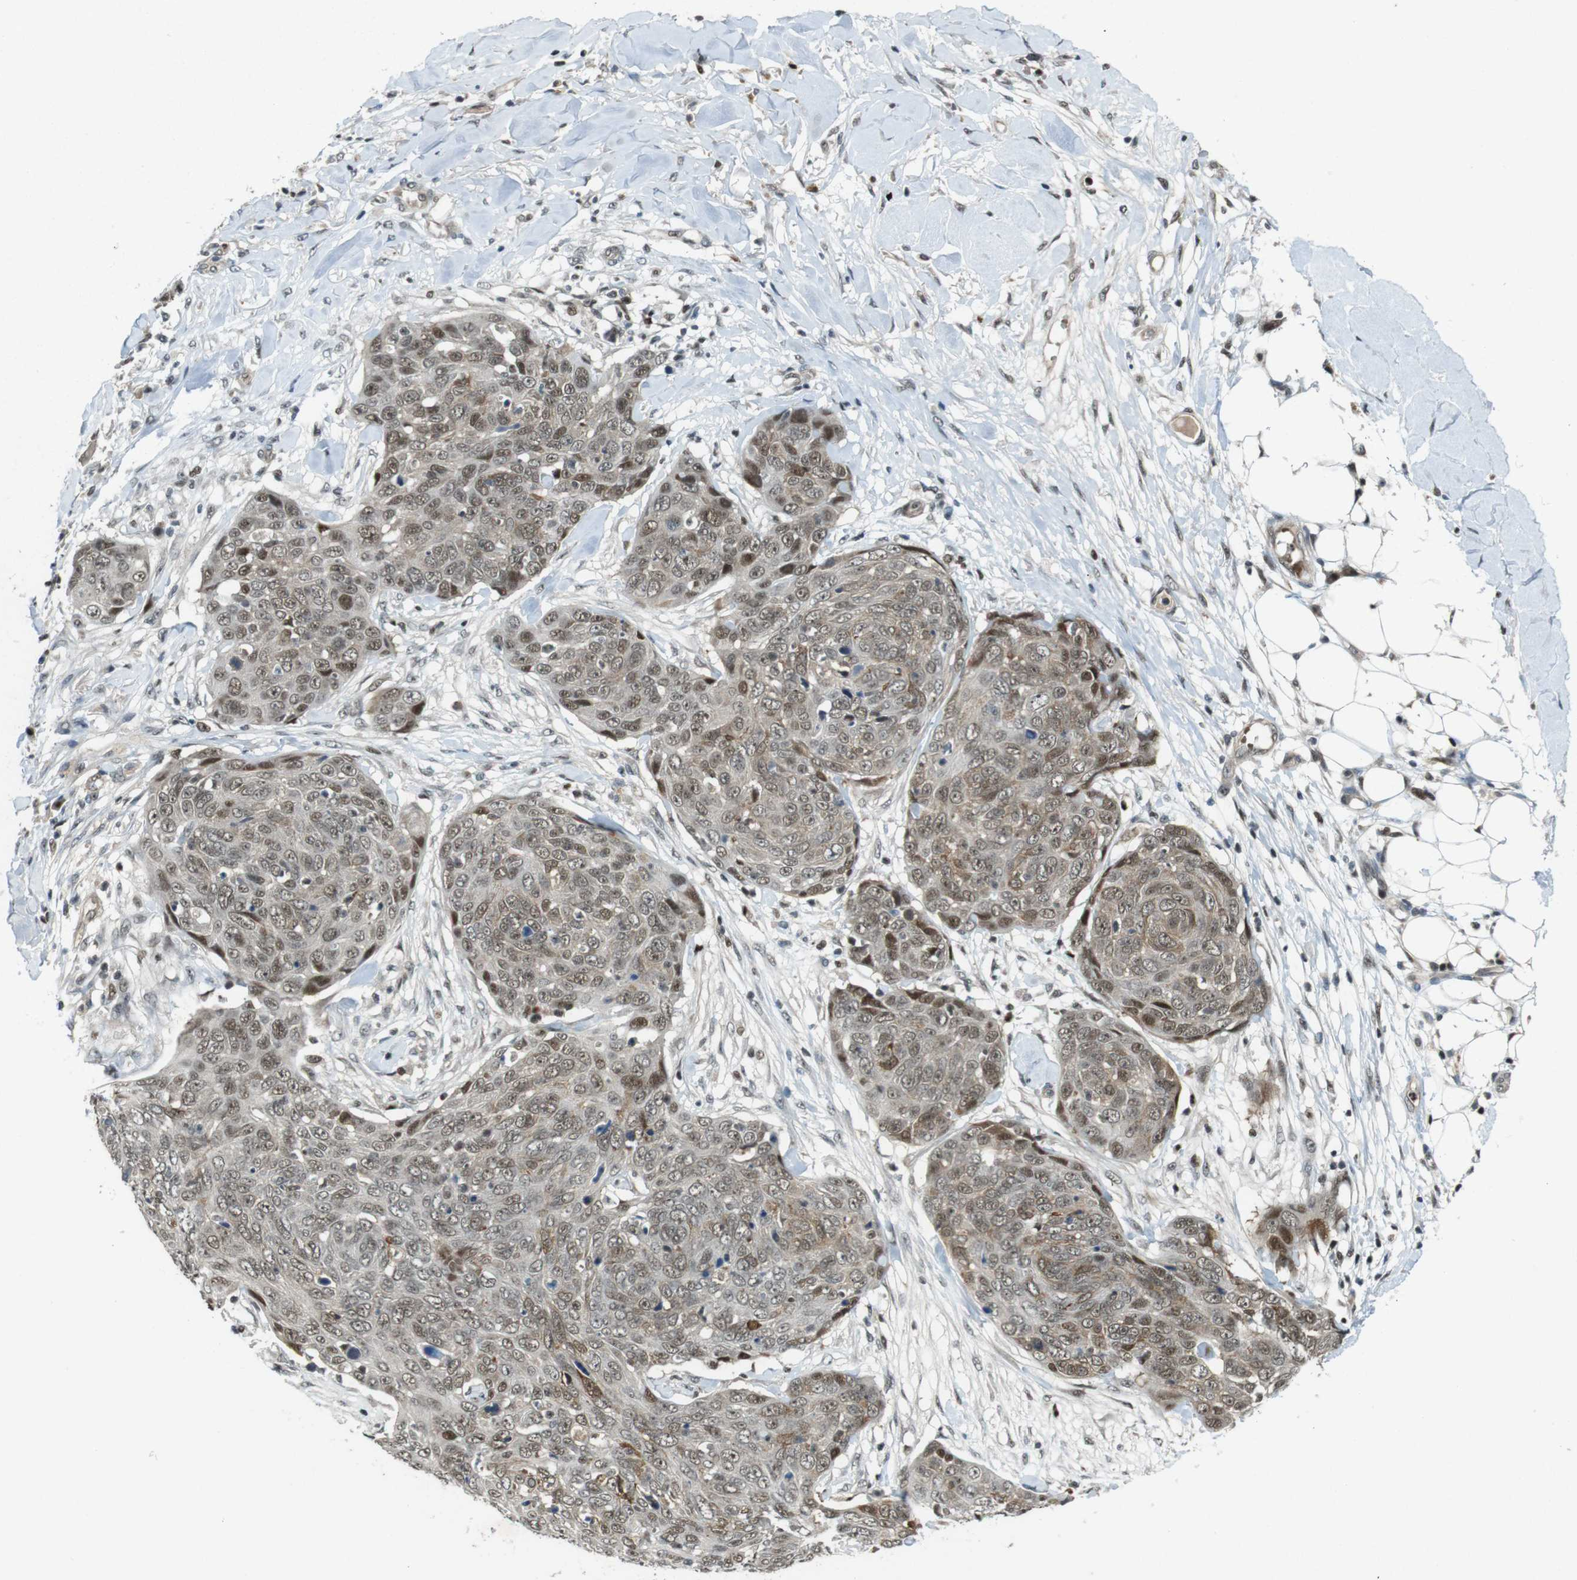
{"staining": {"intensity": "moderate", "quantity": ">75%", "location": "nuclear"}, "tissue": "skin cancer", "cell_type": "Tumor cells", "image_type": "cancer", "snomed": [{"axis": "morphology", "description": "Squamous cell carcinoma in situ, NOS"}, {"axis": "morphology", "description": "Squamous cell carcinoma, NOS"}, {"axis": "topography", "description": "Skin"}], "caption": "Brown immunohistochemical staining in skin squamous cell carcinoma shows moderate nuclear positivity in approximately >75% of tumor cells.", "gene": "MAPKAPK5", "patient": {"sex": "male", "age": 93}}